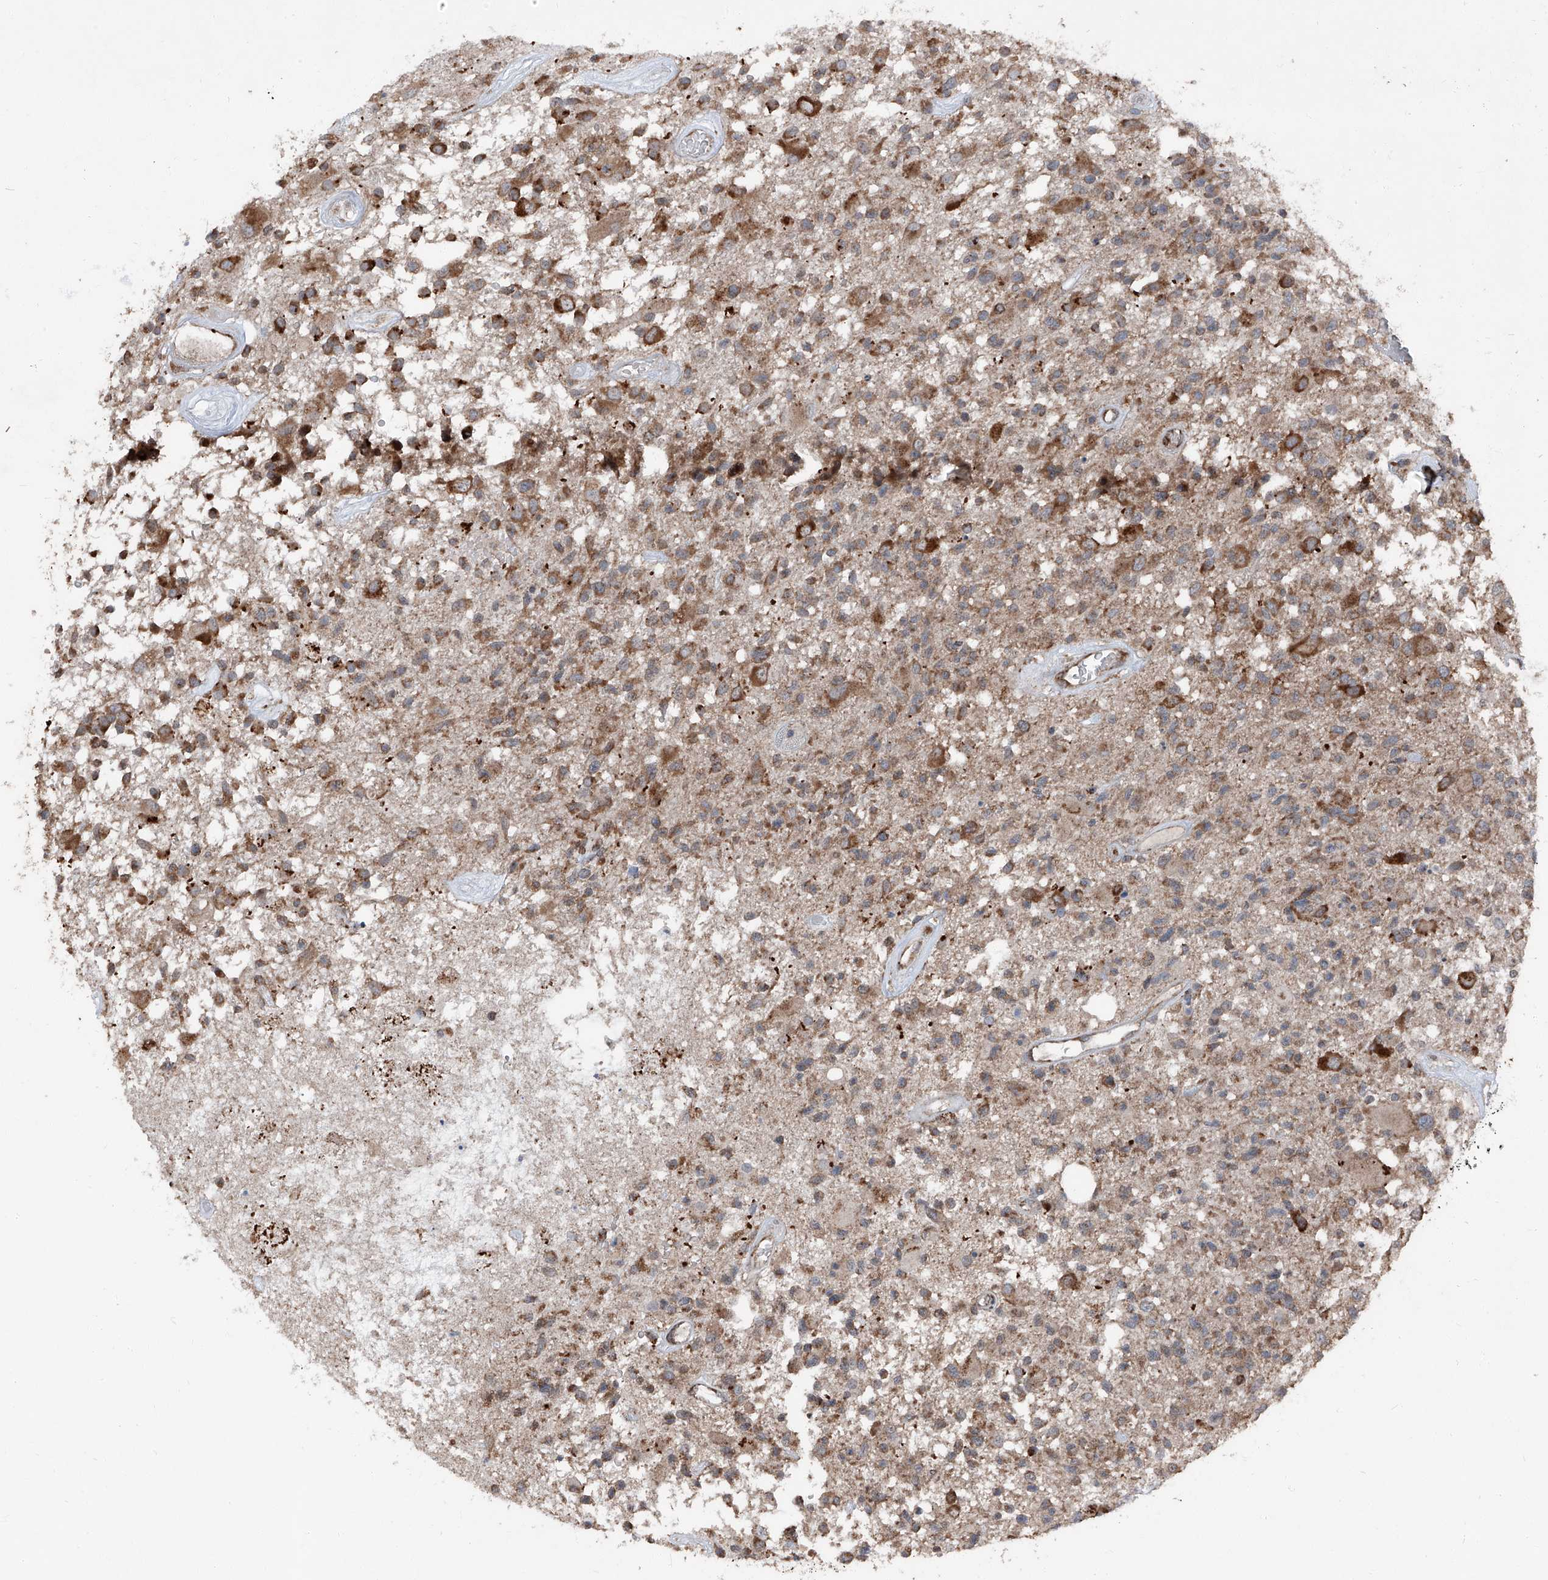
{"staining": {"intensity": "moderate", "quantity": "25%-75%", "location": "cytoplasmic/membranous"}, "tissue": "glioma", "cell_type": "Tumor cells", "image_type": "cancer", "snomed": [{"axis": "morphology", "description": "Glioma, malignant, High grade"}, {"axis": "morphology", "description": "Glioblastoma, NOS"}, {"axis": "topography", "description": "Brain"}], "caption": "A histopathology image of glioma stained for a protein reveals moderate cytoplasmic/membranous brown staining in tumor cells. The staining was performed using DAB (3,3'-diaminobenzidine) to visualize the protein expression in brown, while the nuclei were stained in blue with hematoxylin (Magnification: 20x).", "gene": "LIMK1", "patient": {"sex": "male", "age": 60}}